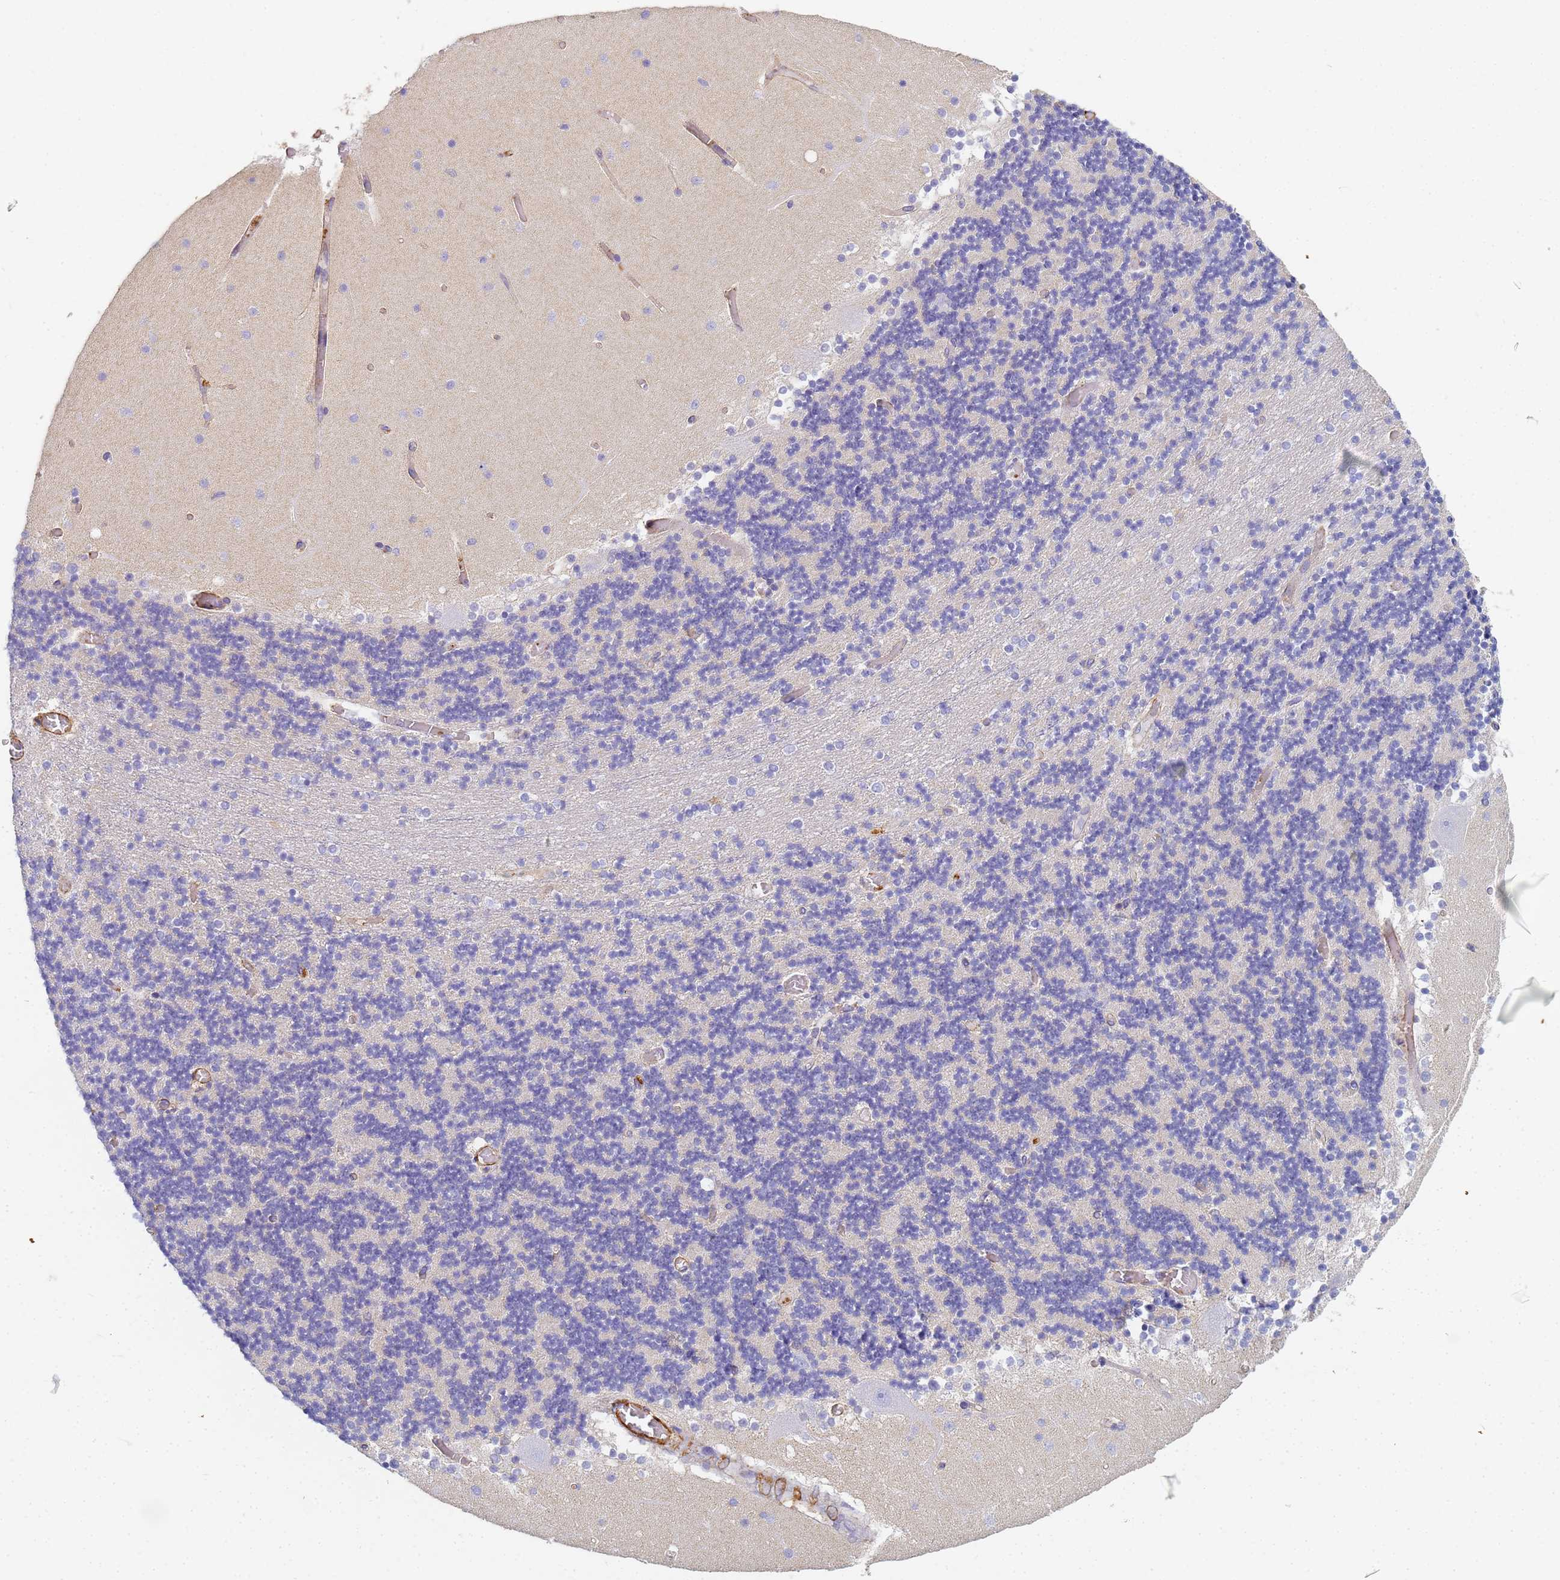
{"staining": {"intensity": "negative", "quantity": "none", "location": "none"}, "tissue": "cerebellum", "cell_type": "Cells in granular layer", "image_type": "normal", "snomed": [{"axis": "morphology", "description": "Normal tissue, NOS"}, {"axis": "topography", "description": "Cerebellum"}], "caption": "Immunohistochemistry (IHC) photomicrograph of benign cerebellum: cerebellum stained with DAB (3,3'-diaminobenzidine) exhibits no significant protein positivity in cells in granular layer. (Brightfield microscopy of DAB immunohistochemistry at high magnification).", "gene": "TPM1", "patient": {"sex": "female", "age": 28}}